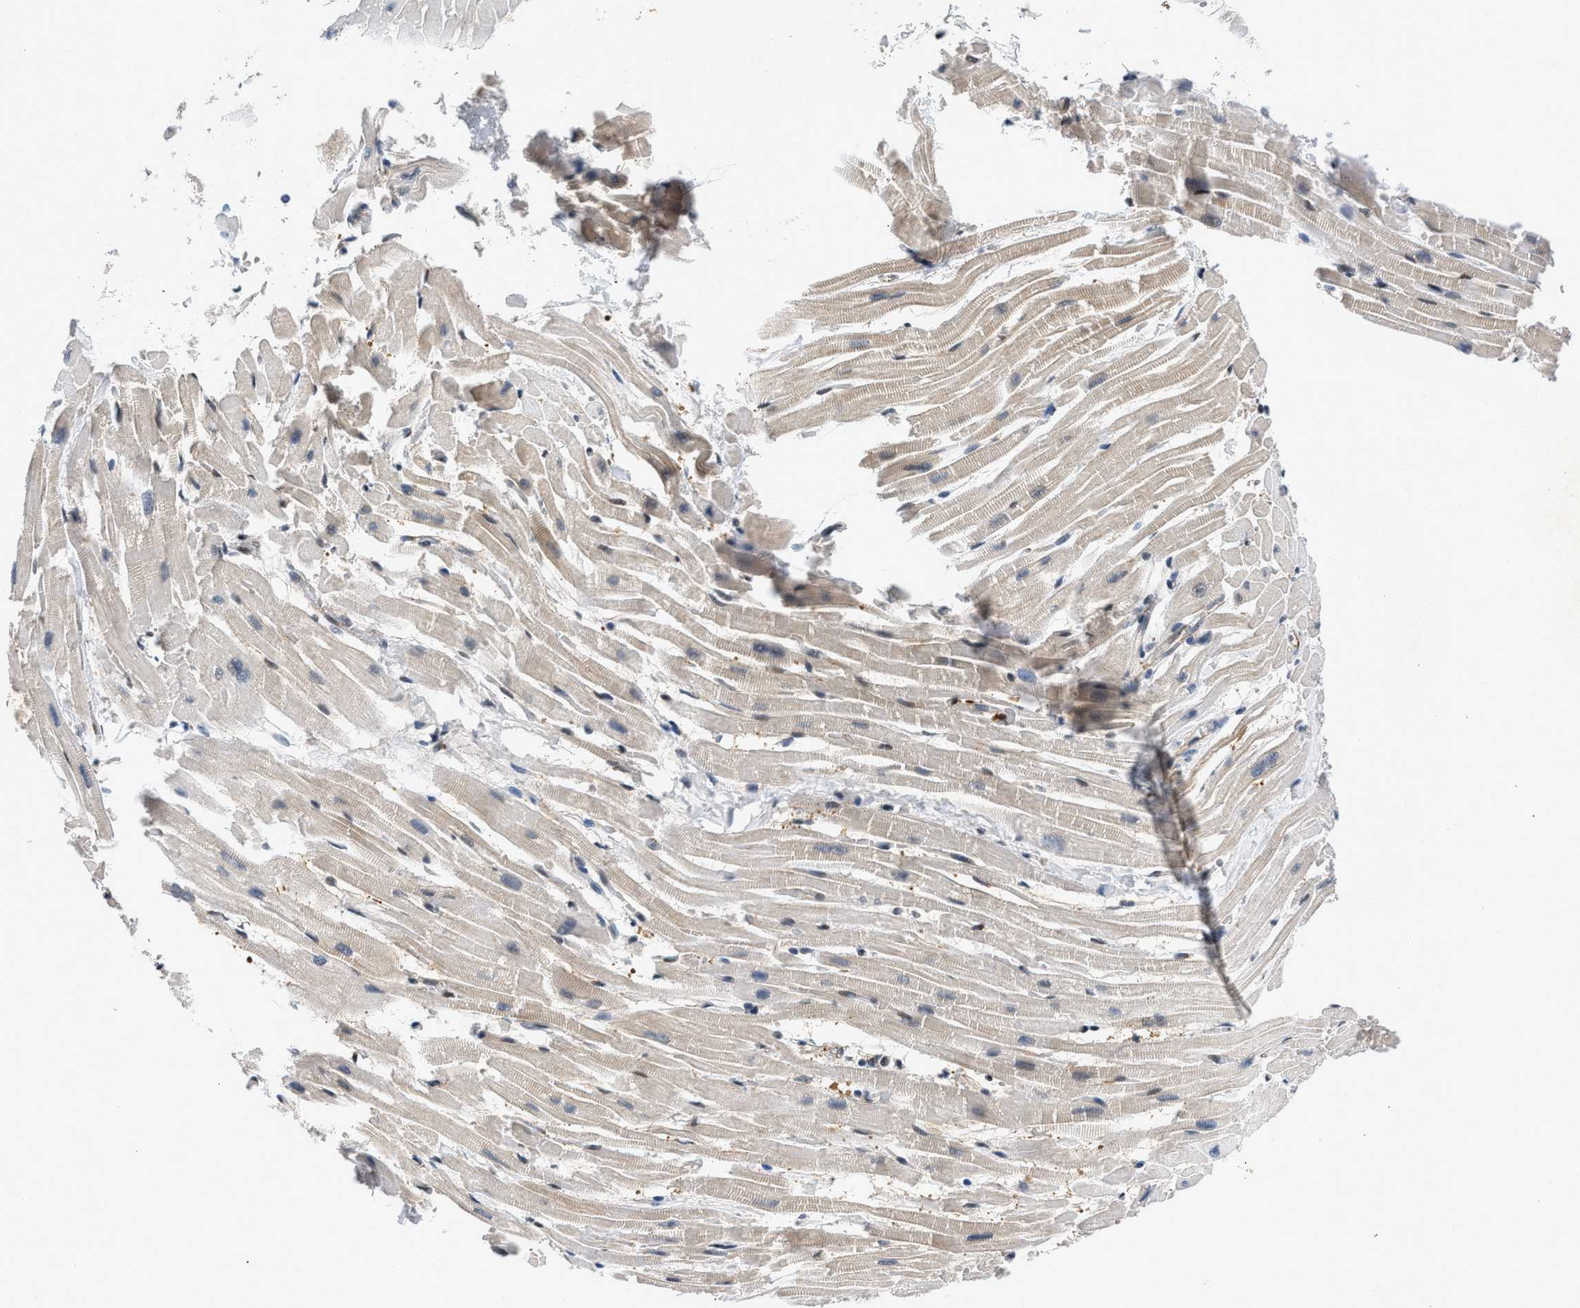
{"staining": {"intensity": "moderate", "quantity": "<25%", "location": "cytoplasmic/membranous"}, "tissue": "heart muscle", "cell_type": "Cardiomyocytes", "image_type": "normal", "snomed": [{"axis": "morphology", "description": "Normal tissue, NOS"}, {"axis": "topography", "description": "Heart"}], "caption": "Immunohistochemistry (IHC) (DAB (3,3'-diaminobenzidine)) staining of benign human heart muscle shows moderate cytoplasmic/membranous protein staining in approximately <25% of cardiomyocytes.", "gene": "OLIG3", "patient": {"sex": "male", "age": 45}}